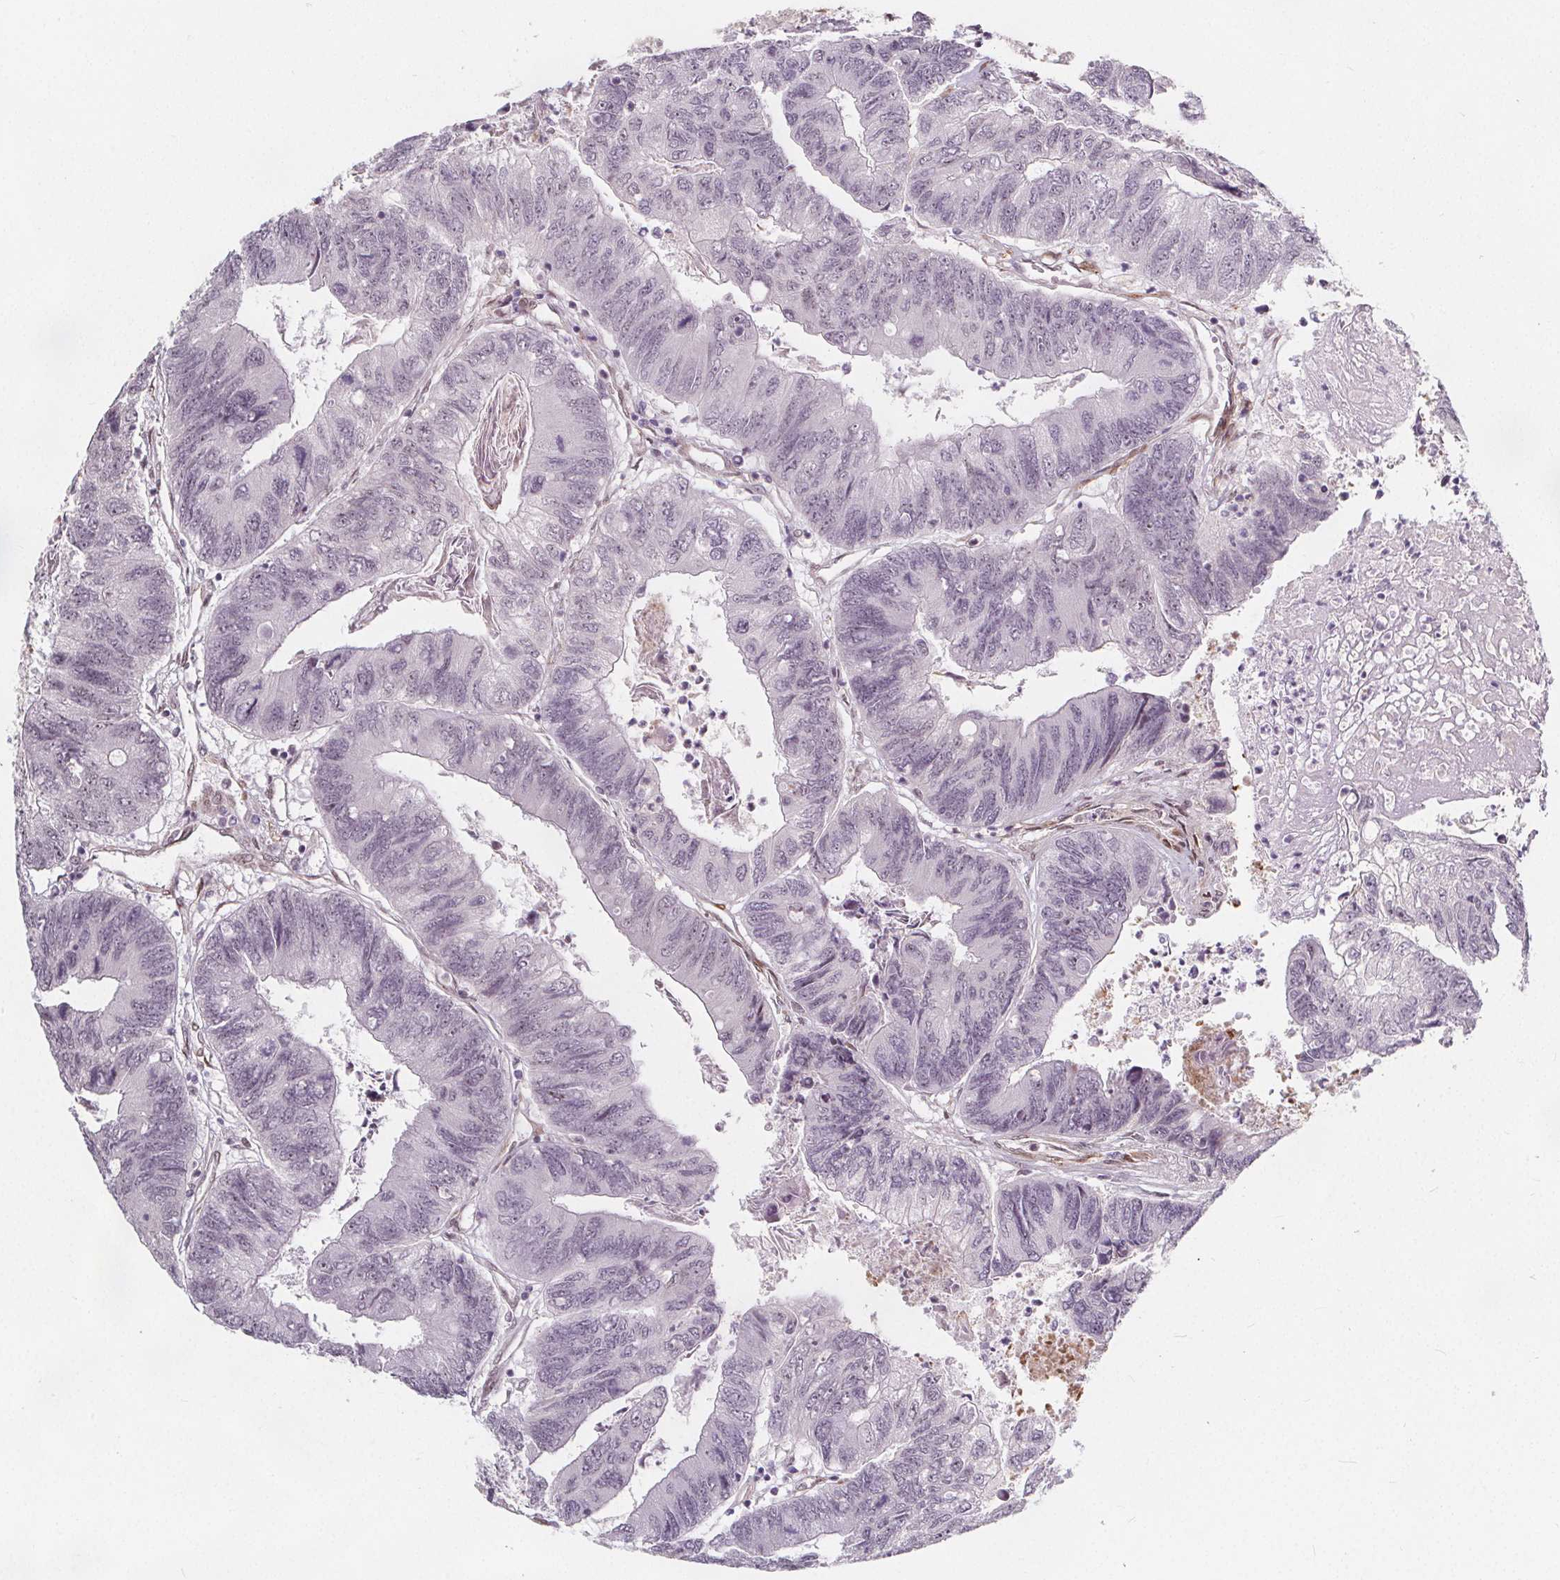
{"staining": {"intensity": "negative", "quantity": "none", "location": "none"}, "tissue": "colorectal cancer", "cell_type": "Tumor cells", "image_type": "cancer", "snomed": [{"axis": "morphology", "description": "Adenocarcinoma, NOS"}, {"axis": "topography", "description": "Colon"}], "caption": "This is an immunohistochemistry photomicrograph of colorectal cancer (adenocarcinoma). There is no staining in tumor cells.", "gene": "HAS1", "patient": {"sex": "female", "age": 67}}